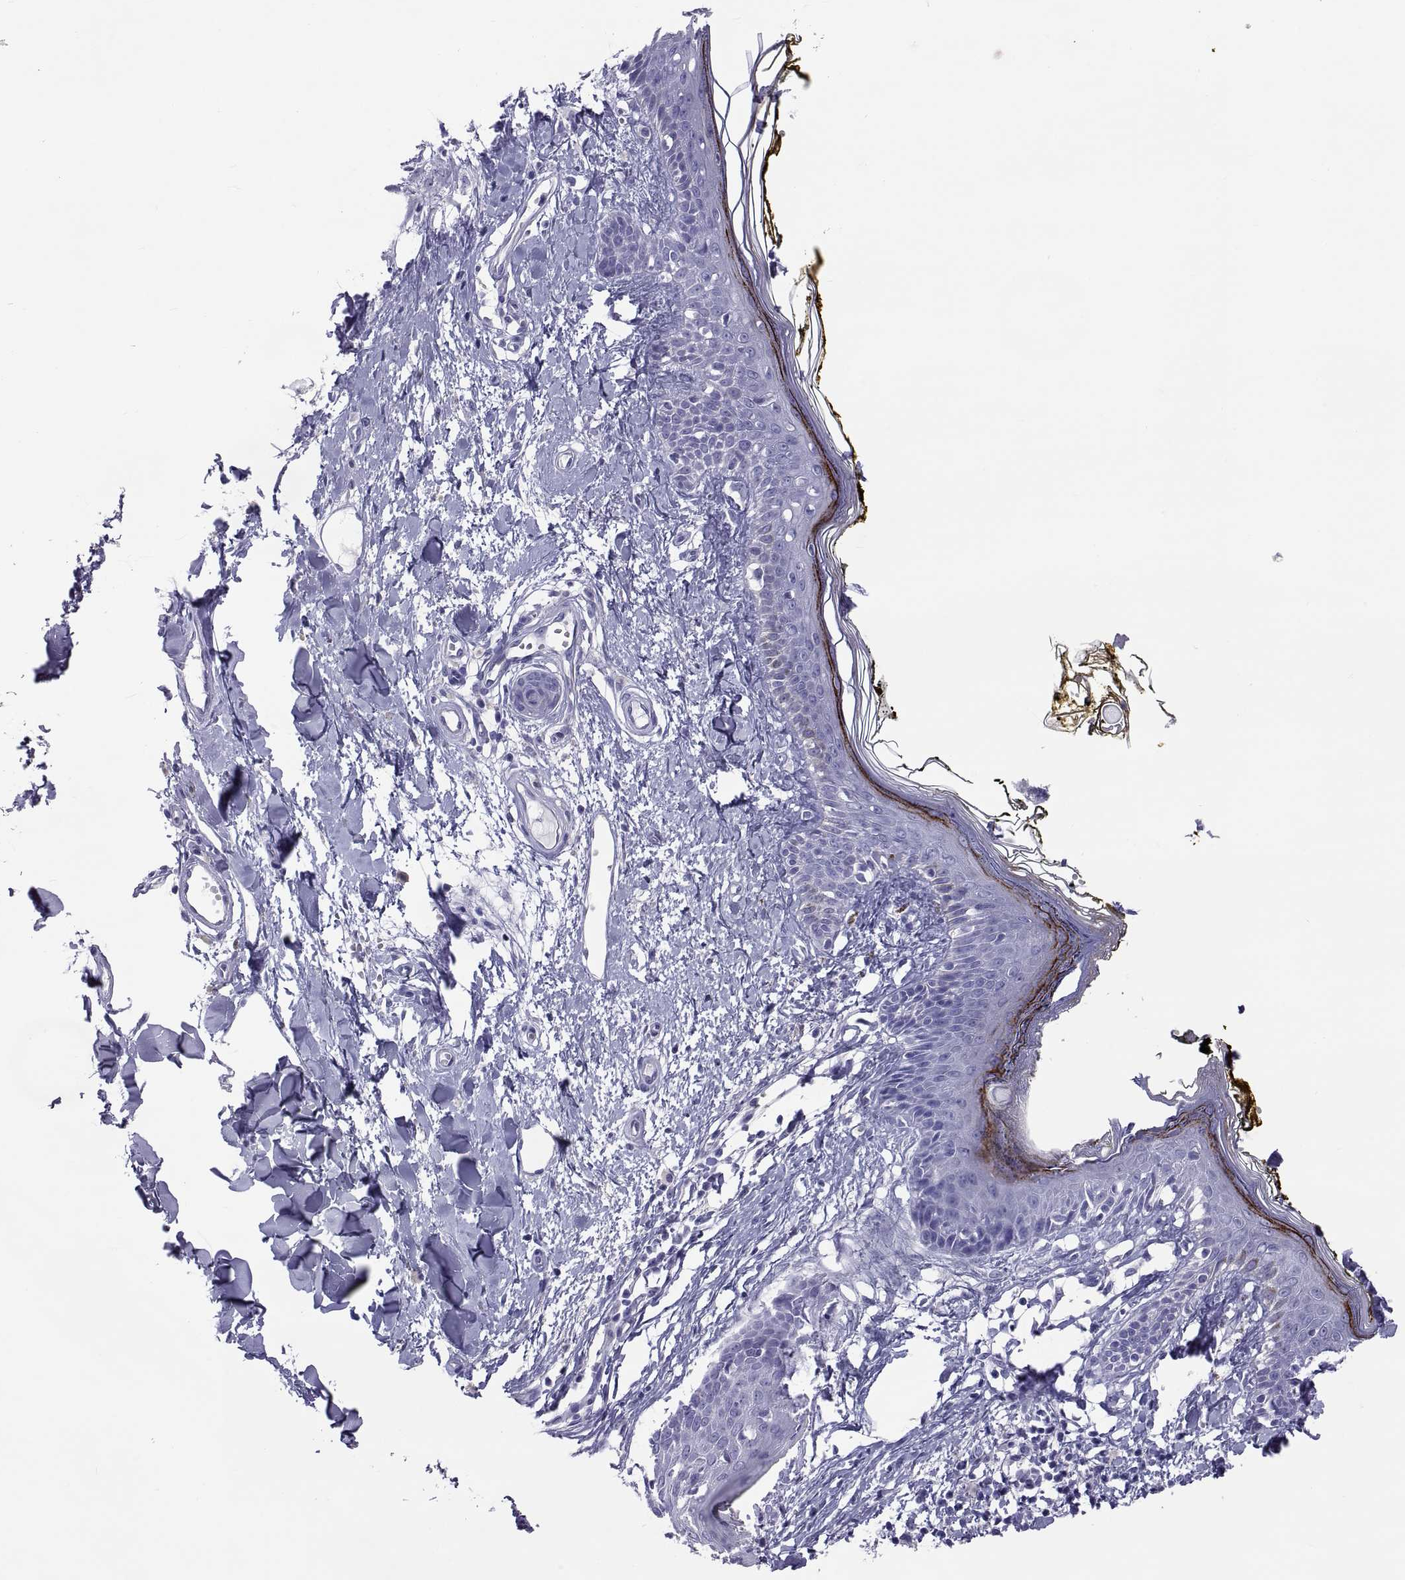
{"staining": {"intensity": "negative", "quantity": "none", "location": "none"}, "tissue": "skin", "cell_type": "Fibroblasts", "image_type": "normal", "snomed": [{"axis": "morphology", "description": "Normal tissue, NOS"}, {"axis": "topography", "description": "Skin"}], "caption": "This image is of unremarkable skin stained with immunohistochemistry to label a protein in brown with the nuclei are counter-stained blue. There is no staining in fibroblasts.", "gene": "BSPH1", "patient": {"sex": "male", "age": 76}}